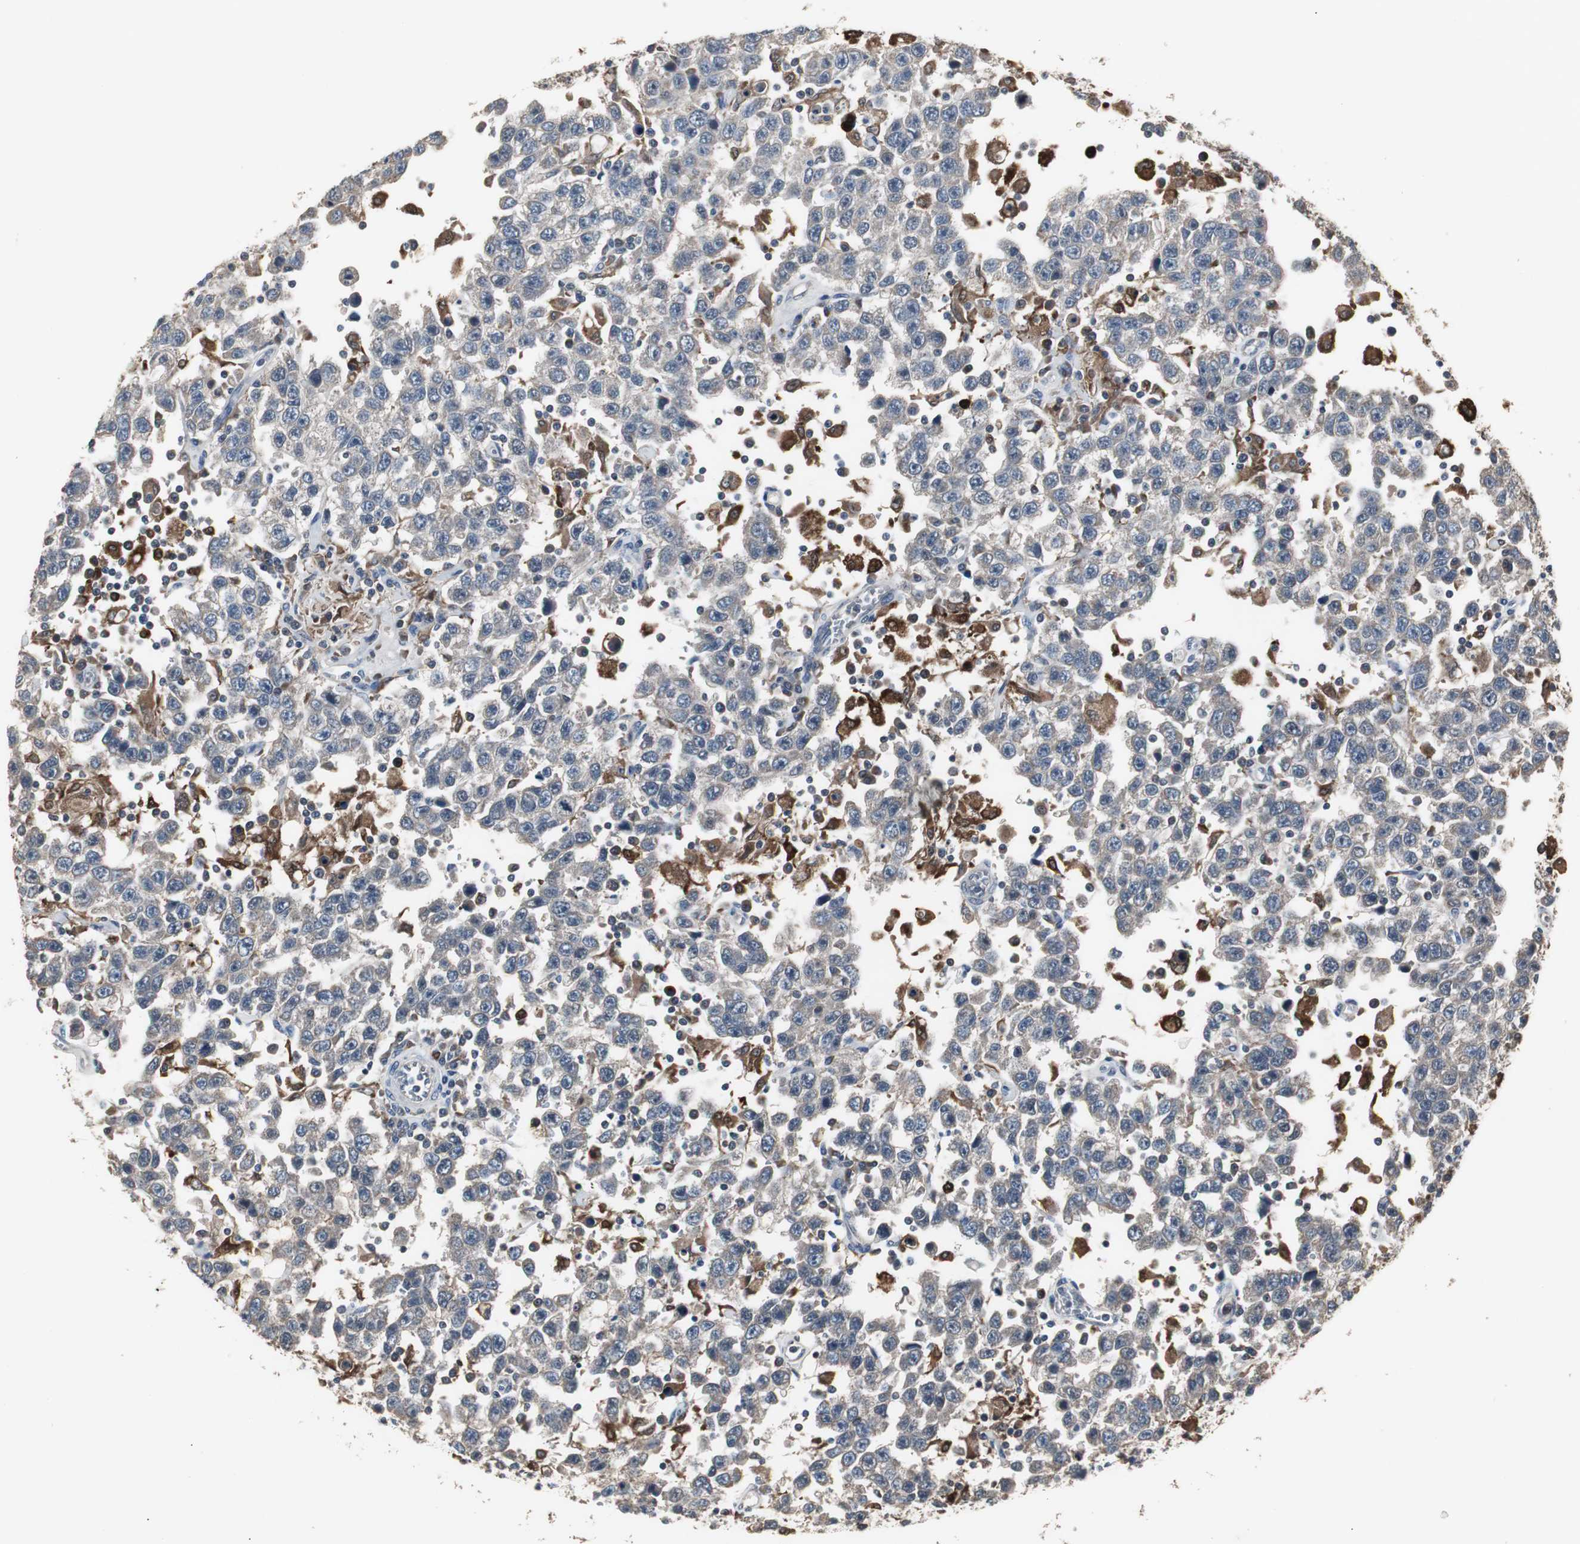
{"staining": {"intensity": "negative", "quantity": "none", "location": "none"}, "tissue": "testis cancer", "cell_type": "Tumor cells", "image_type": "cancer", "snomed": [{"axis": "morphology", "description": "Seminoma, NOS"}, {"axis": "topography", "description": "Testis"}], "caption": "The immunohistochemistry (IHC) image has no significant staining in tumor cells of testis cancer (seminoma) tissue.", "gene": "NCF2", "patient": {"sex": "male", "age": 41}}